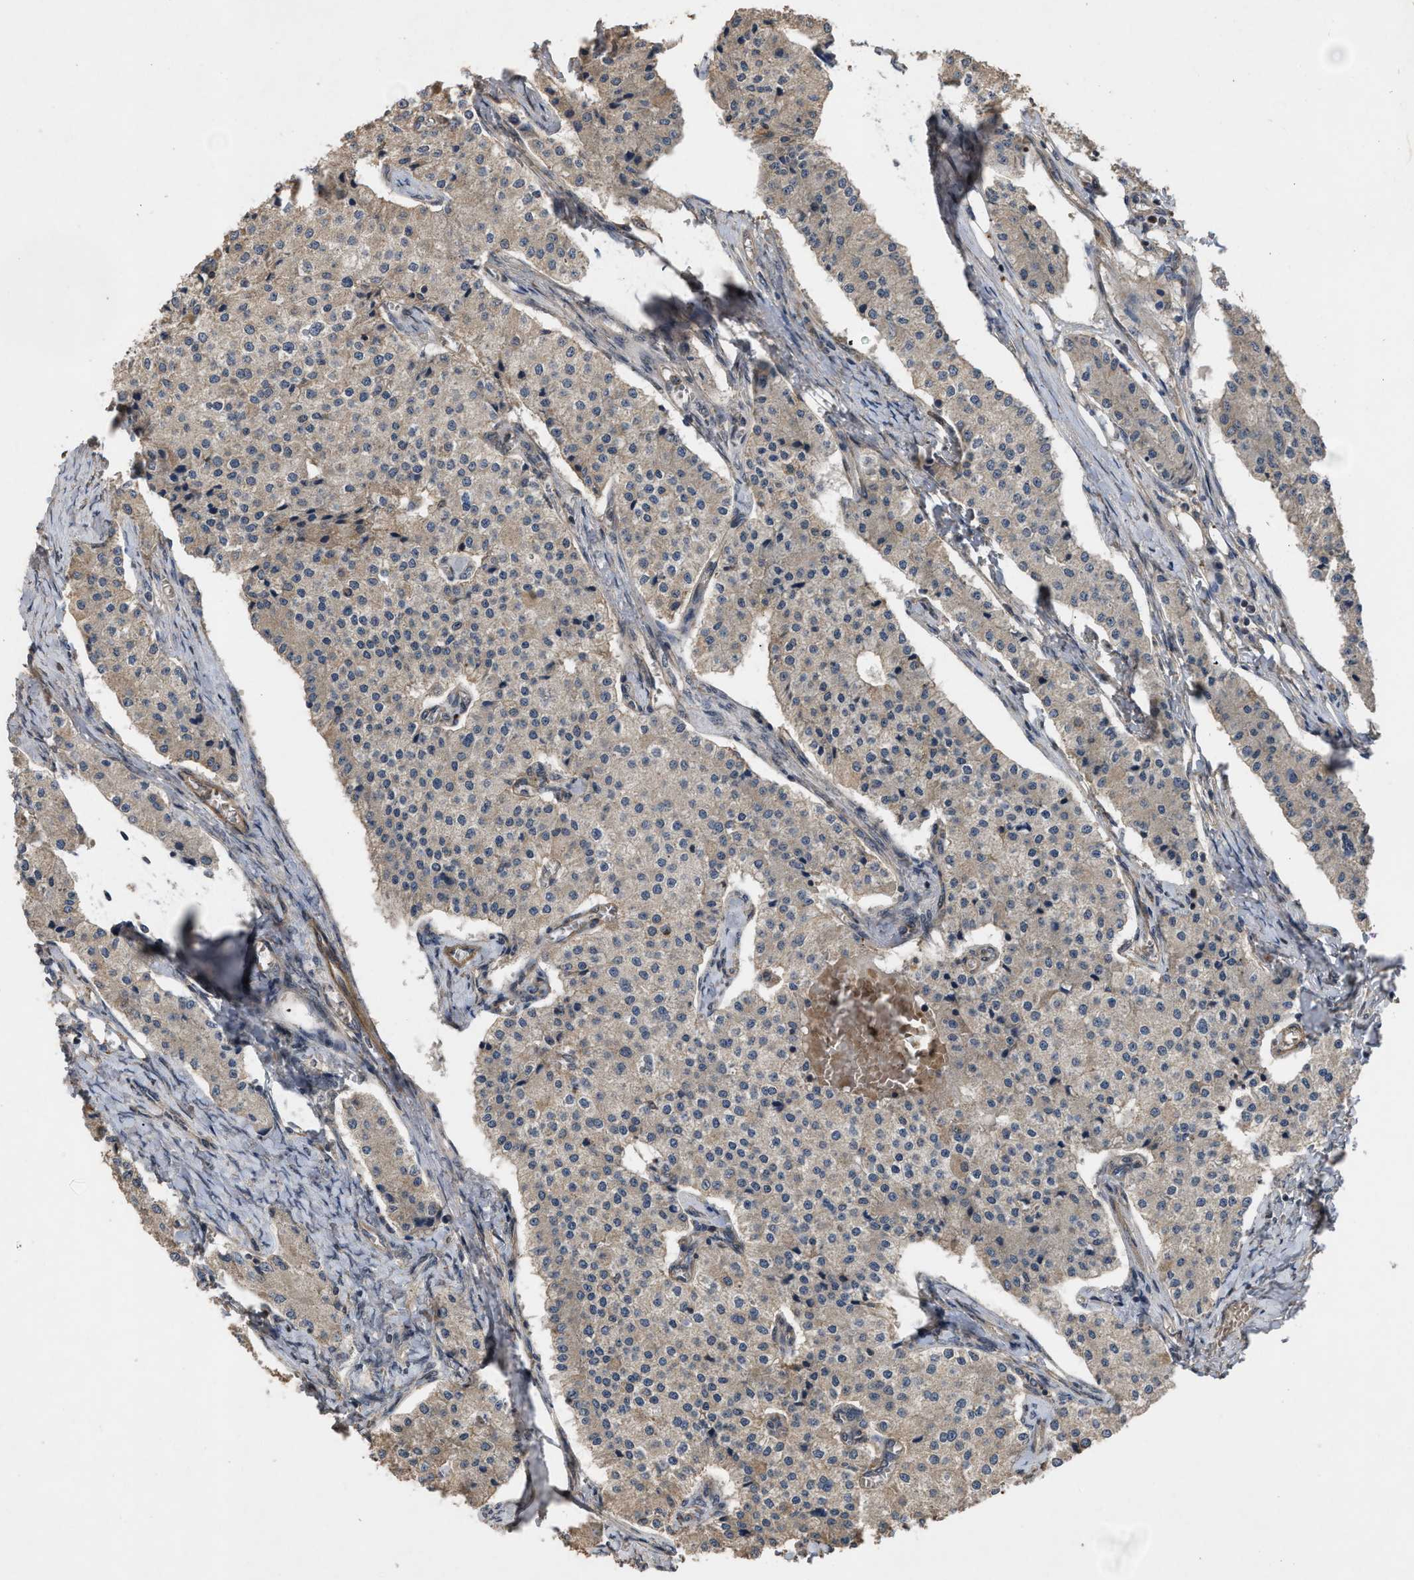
{"staining": {"intensity": "weak", "quantity": ">75%", "location": "cytoplasmic/membranous"}, "tissue": "carcinoid", "cell_type": "Tumor cells", "image_type": "cancer", "snomed": [{"axis": "morphology", "description": "Carcinoid, malignant, NOS"}, {"axis": "topography", "description": "Colon"}], "caption": "Protein staining exhibits weak cytoplasmic/membranous expression in approximately >75% of tumor cells in carcinoid. The staining was performed using DAB, with brown indicating positive protein expression. Nuclei are stained blue with hematoxylin.", "gene": "UTRN", "patient": {"sex": "female", "age": 52}}